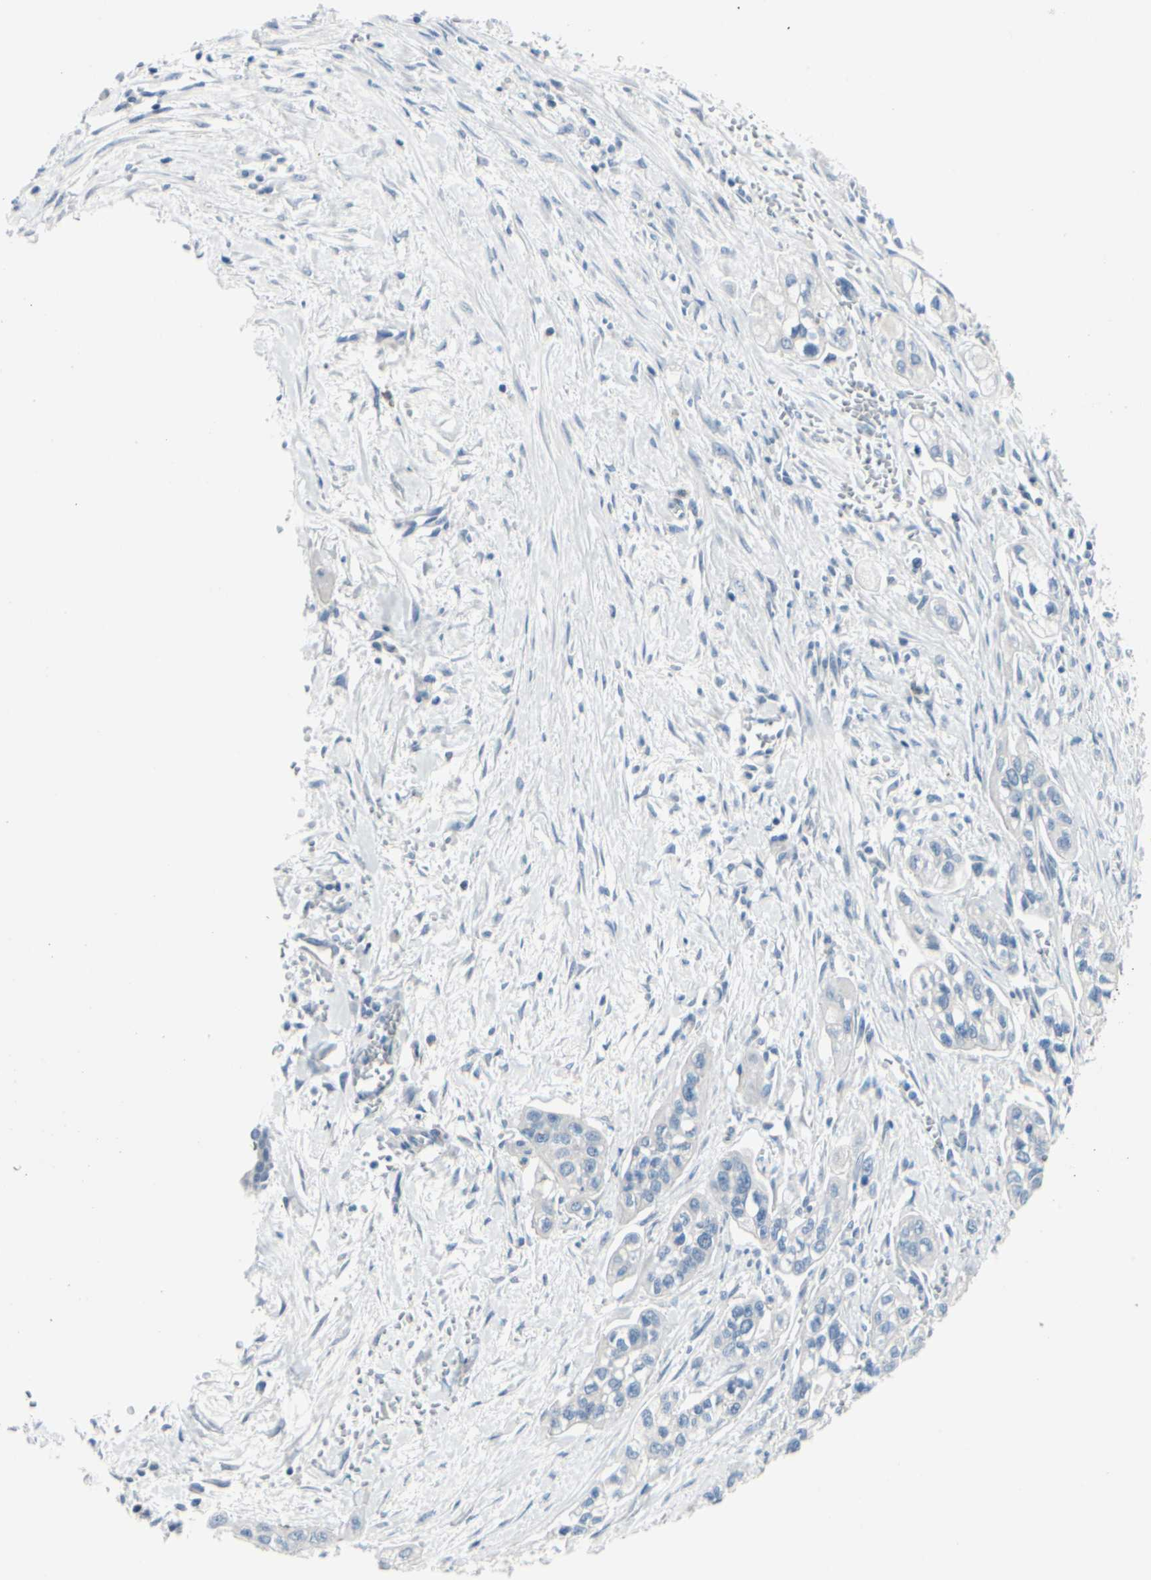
{"staining": {"intensity": "negative", "quantity": "none", "location": "none"}, "tissue": "pancreatic cancer", "cell_type": "Tumor cells", "image_type": "cancer", "snomed": [{"axis": "morphology", "description": "Adenocarcinoma, NOS"}, {"axis": "topography", "description": "Pancreas"}], "caption": "DAB (3,3'-diaminobenzidine) immunohistochemical staining of human adenocarcinoma (pancreatic) exhibits no significant staining in tumor cells. Nuclei are stained in blue.", "gene": "PGR", "patient": {"sex": "male", "age": 74}}